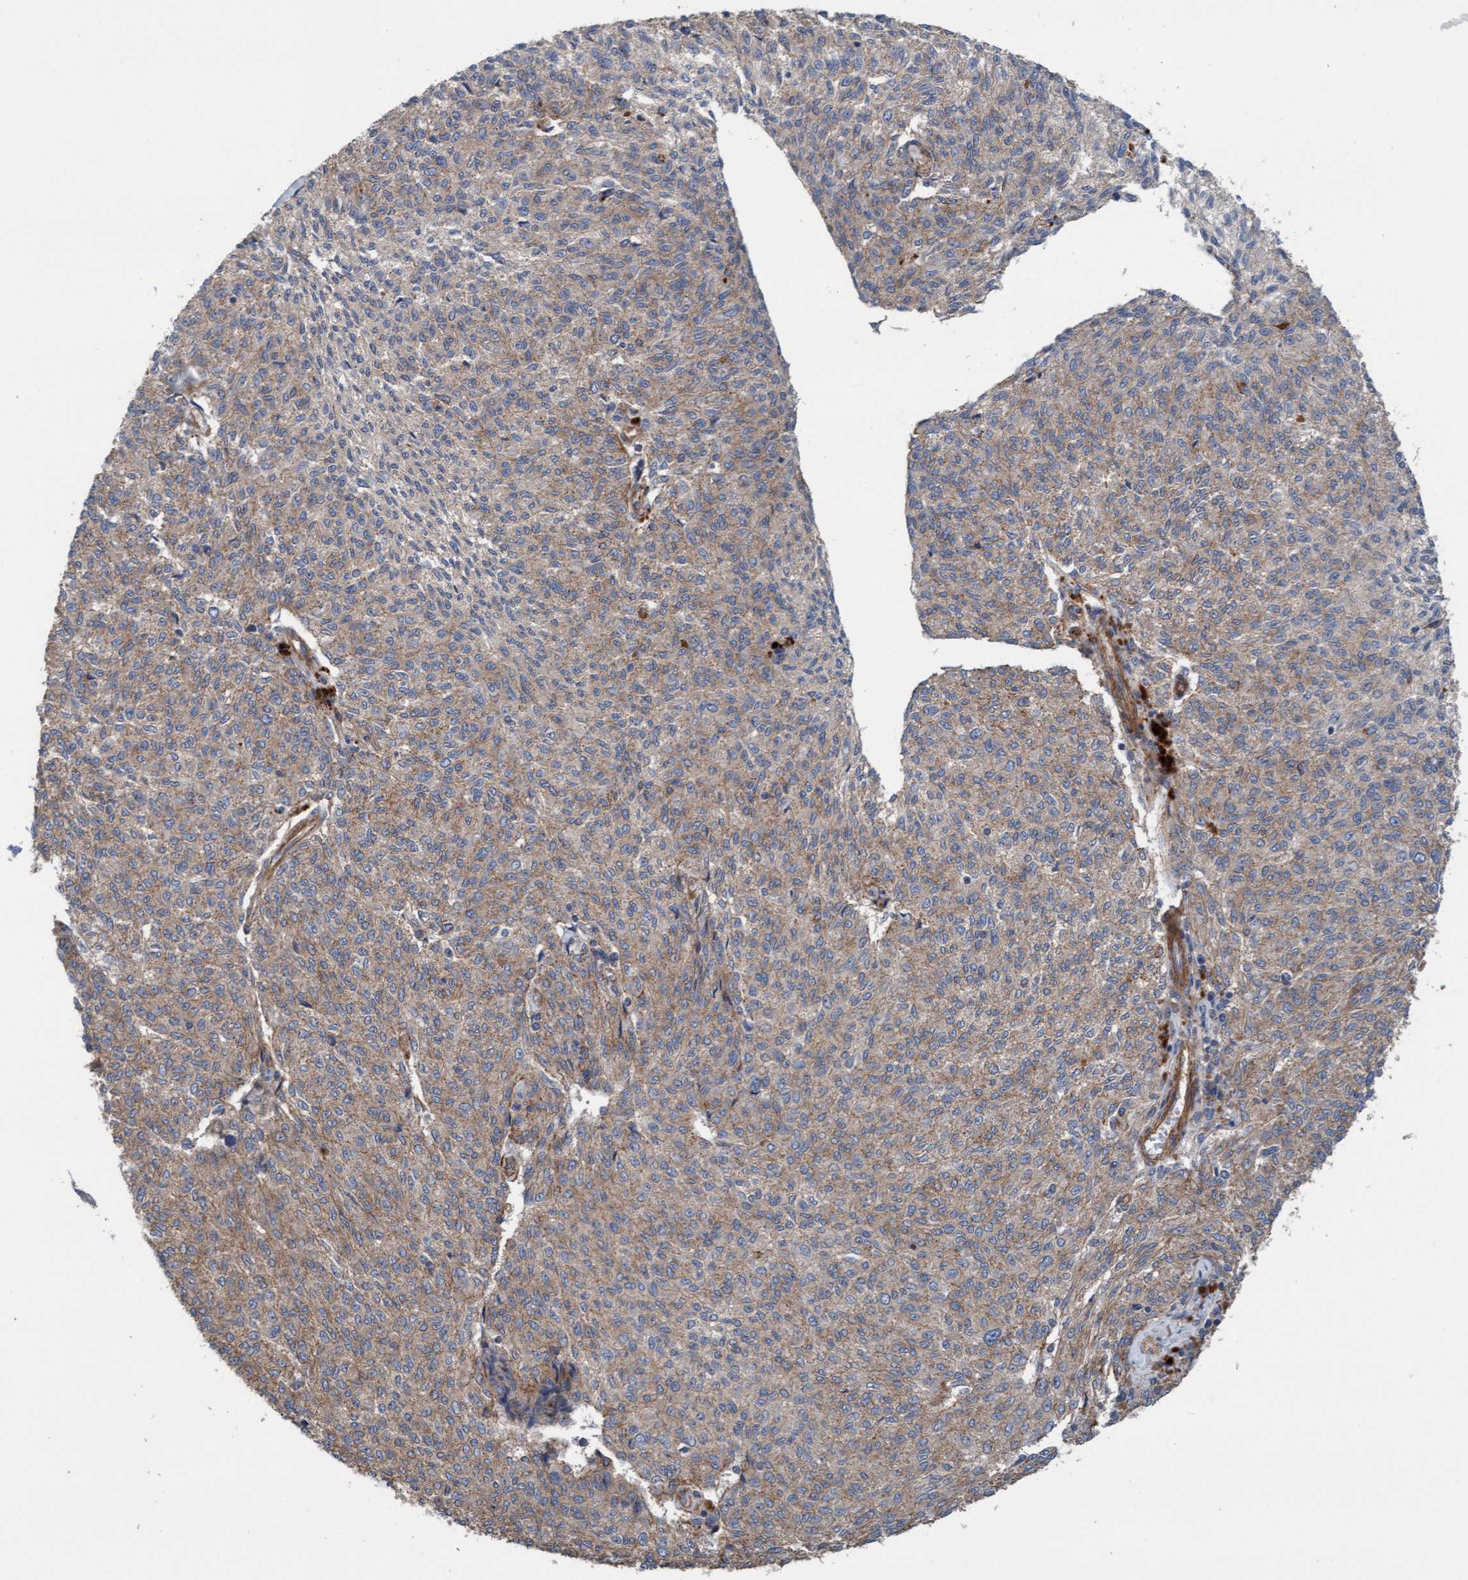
{"staining": {"intensity": "moderate", "quantity": "25%-75%", "location": "cytoplasmic/membranous"}, "tissue": "melanoma", "cell_type": "Tumor cells", "image_type": "cancer", "snomed": [{"axis": "morphology", "description": "Malignant melanoma, NOS"}, {"axis": "topography", "description": "Skin"}], "caption": "Immunohistochemical staining of human melanoma exhibits moderate cytoplasmic/membranous protein expression in about 25%-75% of tumor cells. (Brightfield microscopy of DAB IHC at high magnification).", "gene": "STXBP4", "patient": {"sex": "female", "age": 72}}